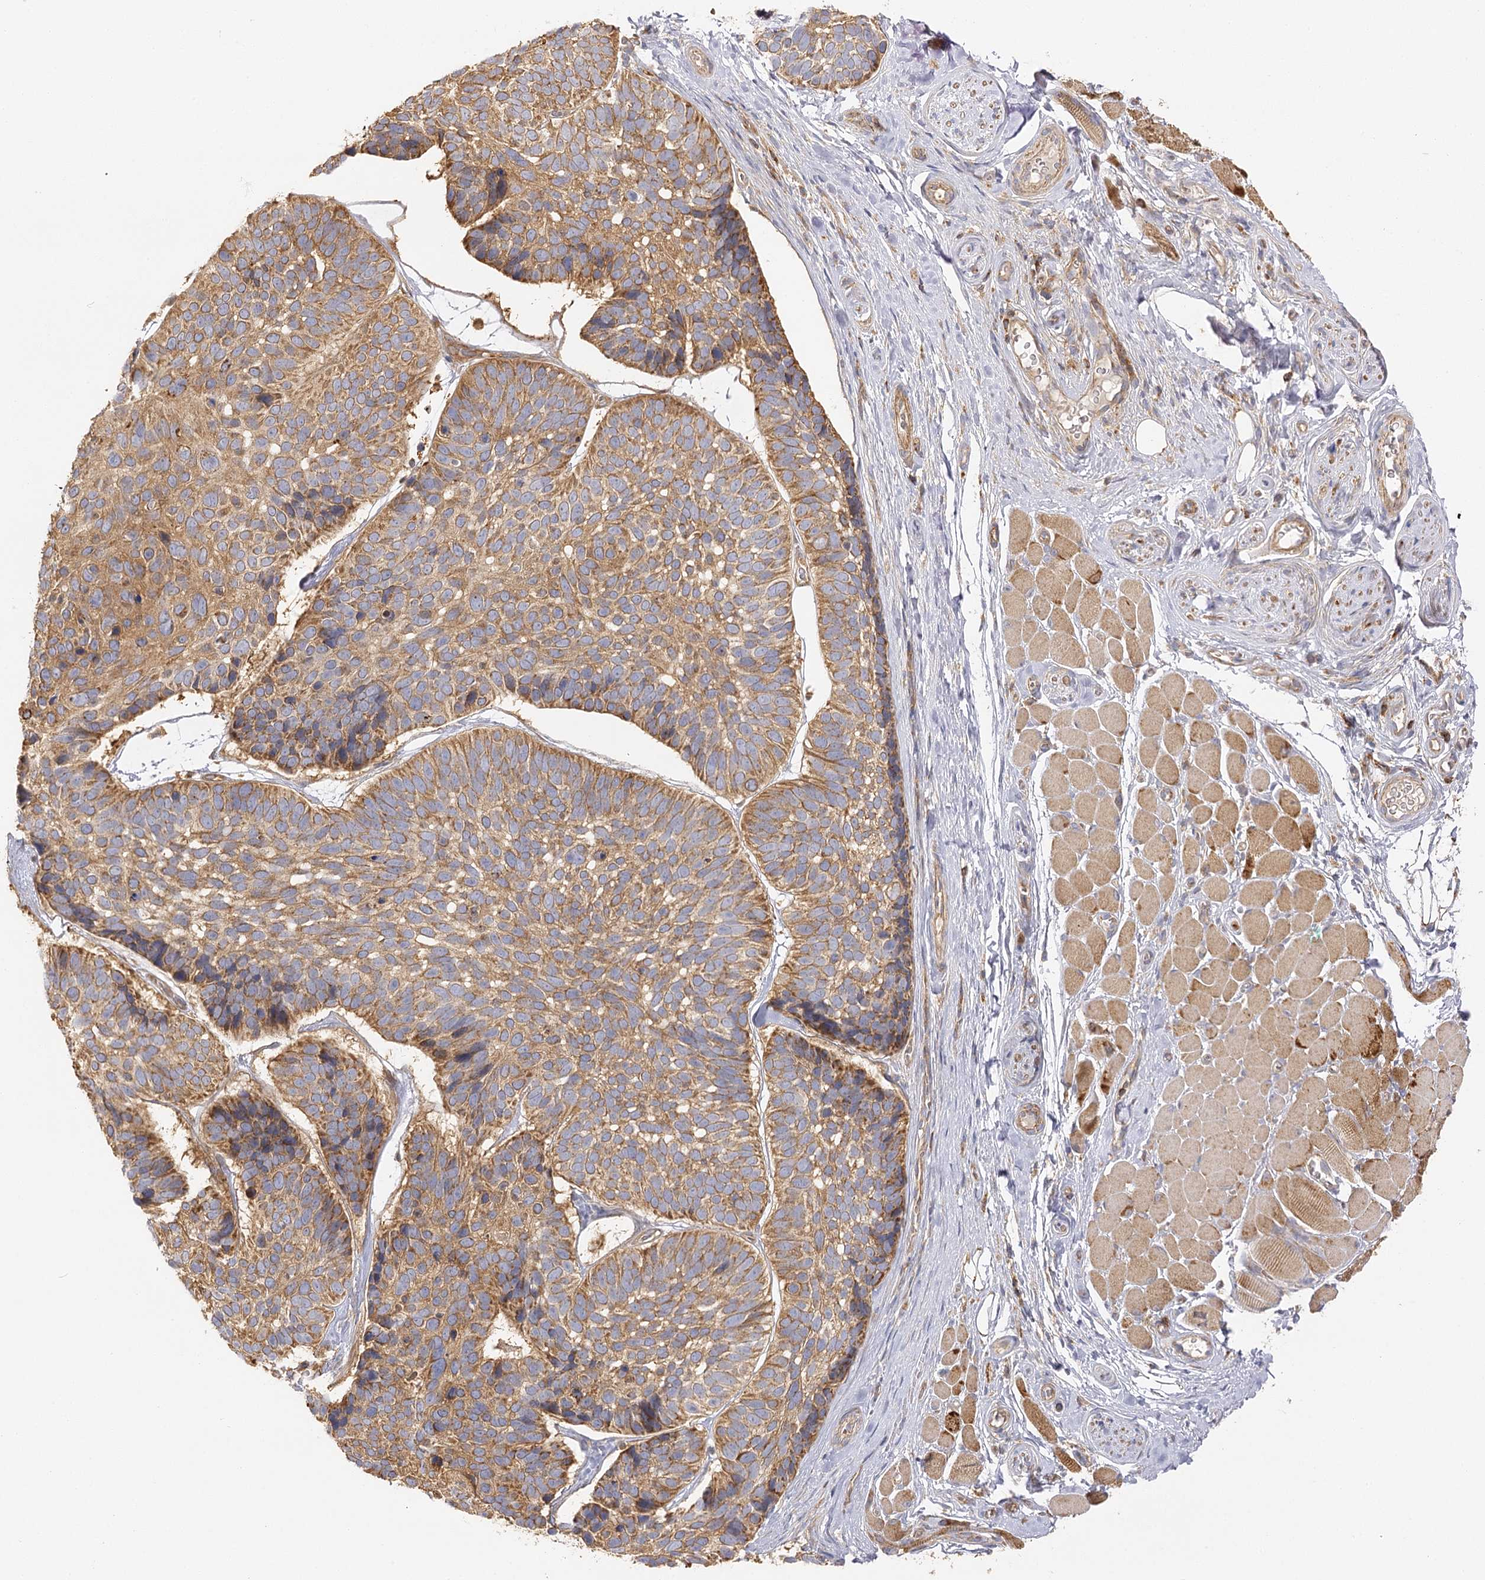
{"staining": {"intensity": "moderate", "quantity": ">75%", "location": "cytoplasmic/membranous"}, "tissue": "skin cancer", "cell_type": "Tumor cells", "image_type": "cancer", "snomed": [{"axis": "morphology", "description": "Basal cell carcinoma"}, {"axis": "topography", "description": "Skin"}], "caption": "Human skin cancer stained for a protein (brown) demonstrates moderate cytoplasmic/membranous positive positivity in about >75% of tumor cells.", "gene": "SEC24B", "patient": {"sex": "male", "age": 62}}